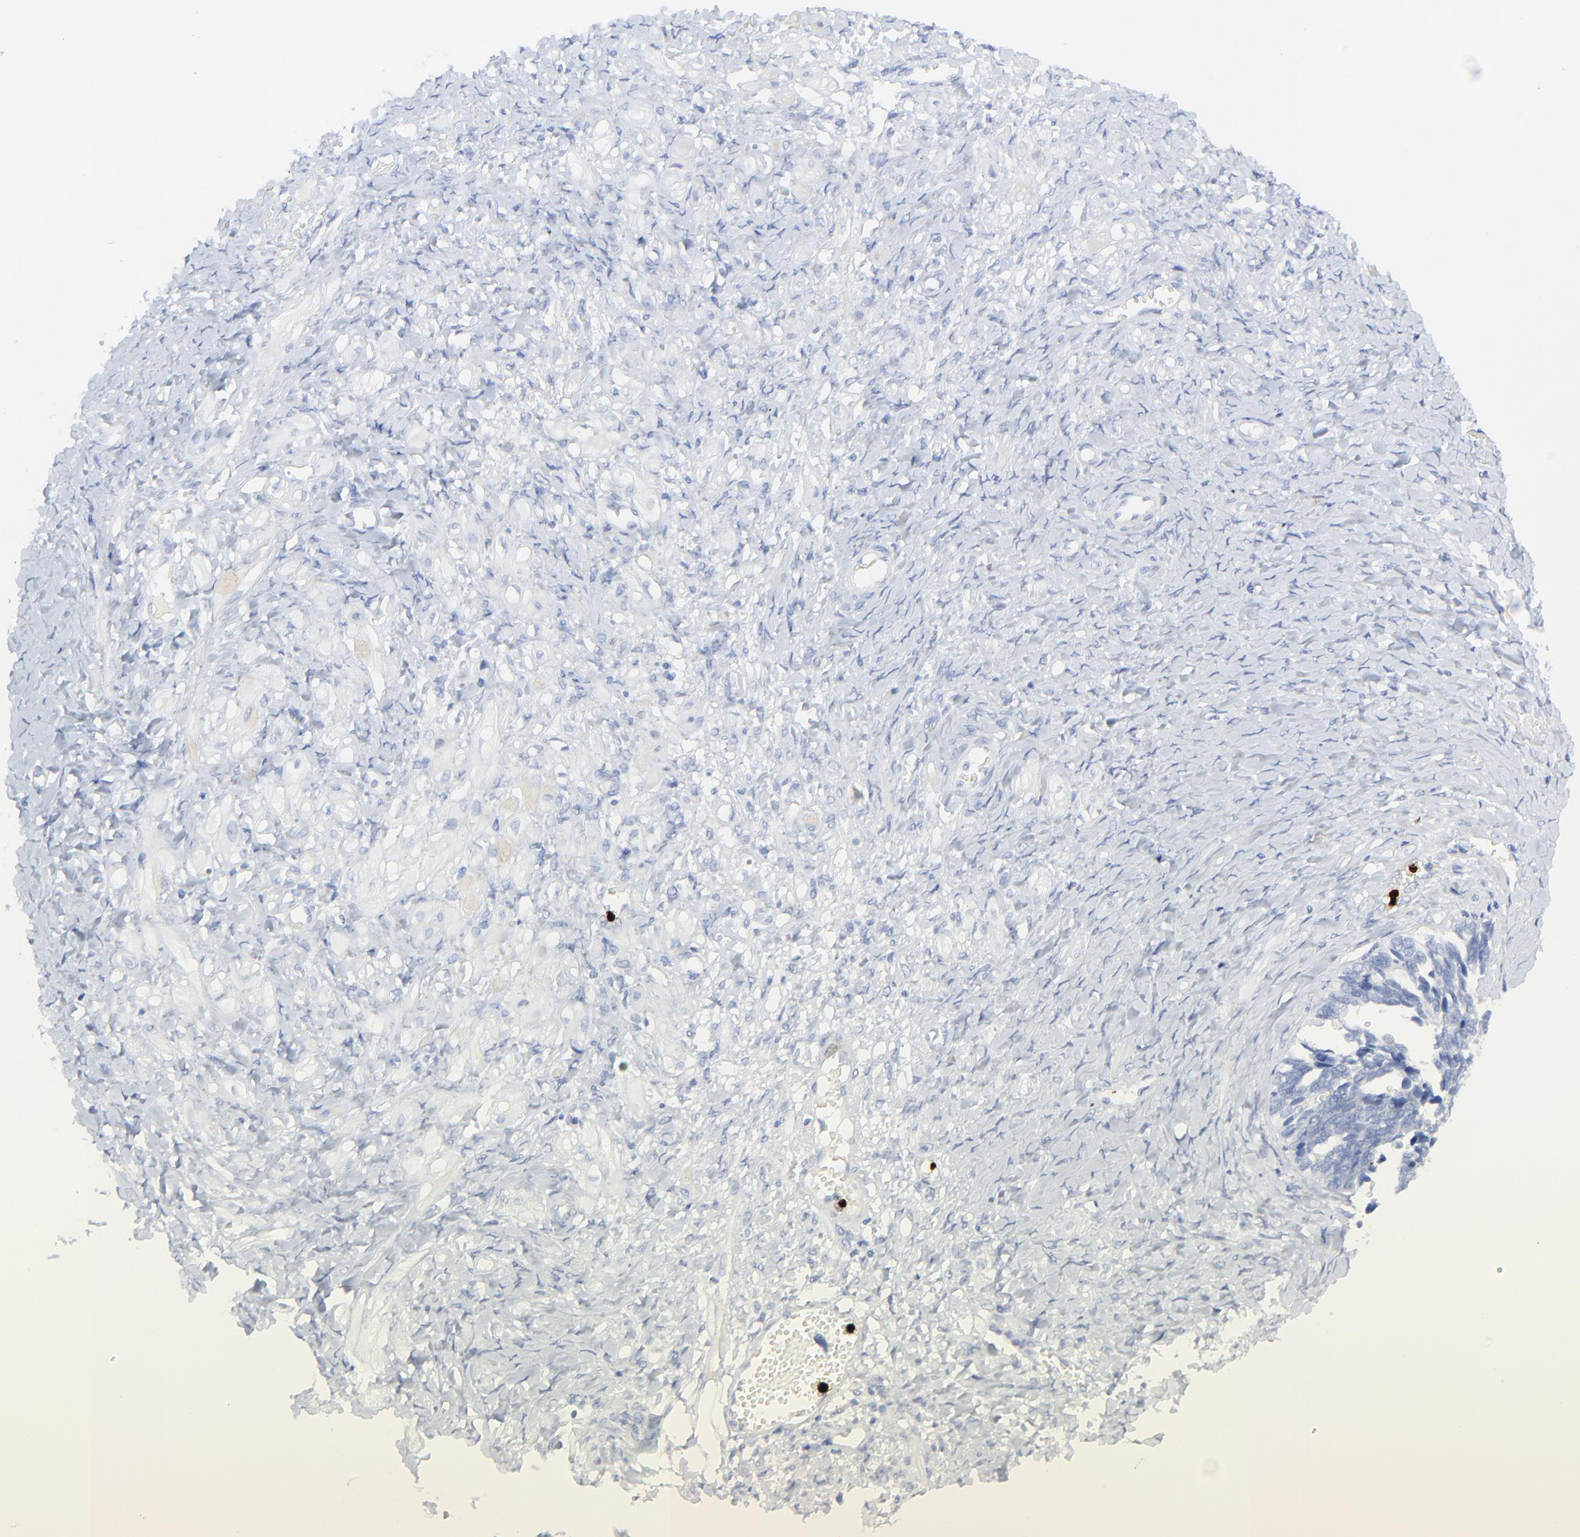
{"staining": {"intensity": "negative", "quantity": "none", "location": "none"}, "tissue": "ovarian cancer", "cell_type": "Tumor cells", "image_type": "cancer", "snomed": [{"axis": "morphology", "description": "Cystadenocarcinoma, serous, NOS"}, {"axis": "topography", "description": "Ovary"}], "caption": "A high-resolution photomicrograph shows IHC staining of ovarian serous cystadenocarcinoma, which reveals no significant expression in tumor cells.", "gene": "LCN2", "patient": {"sex": "female", "age": 77}}